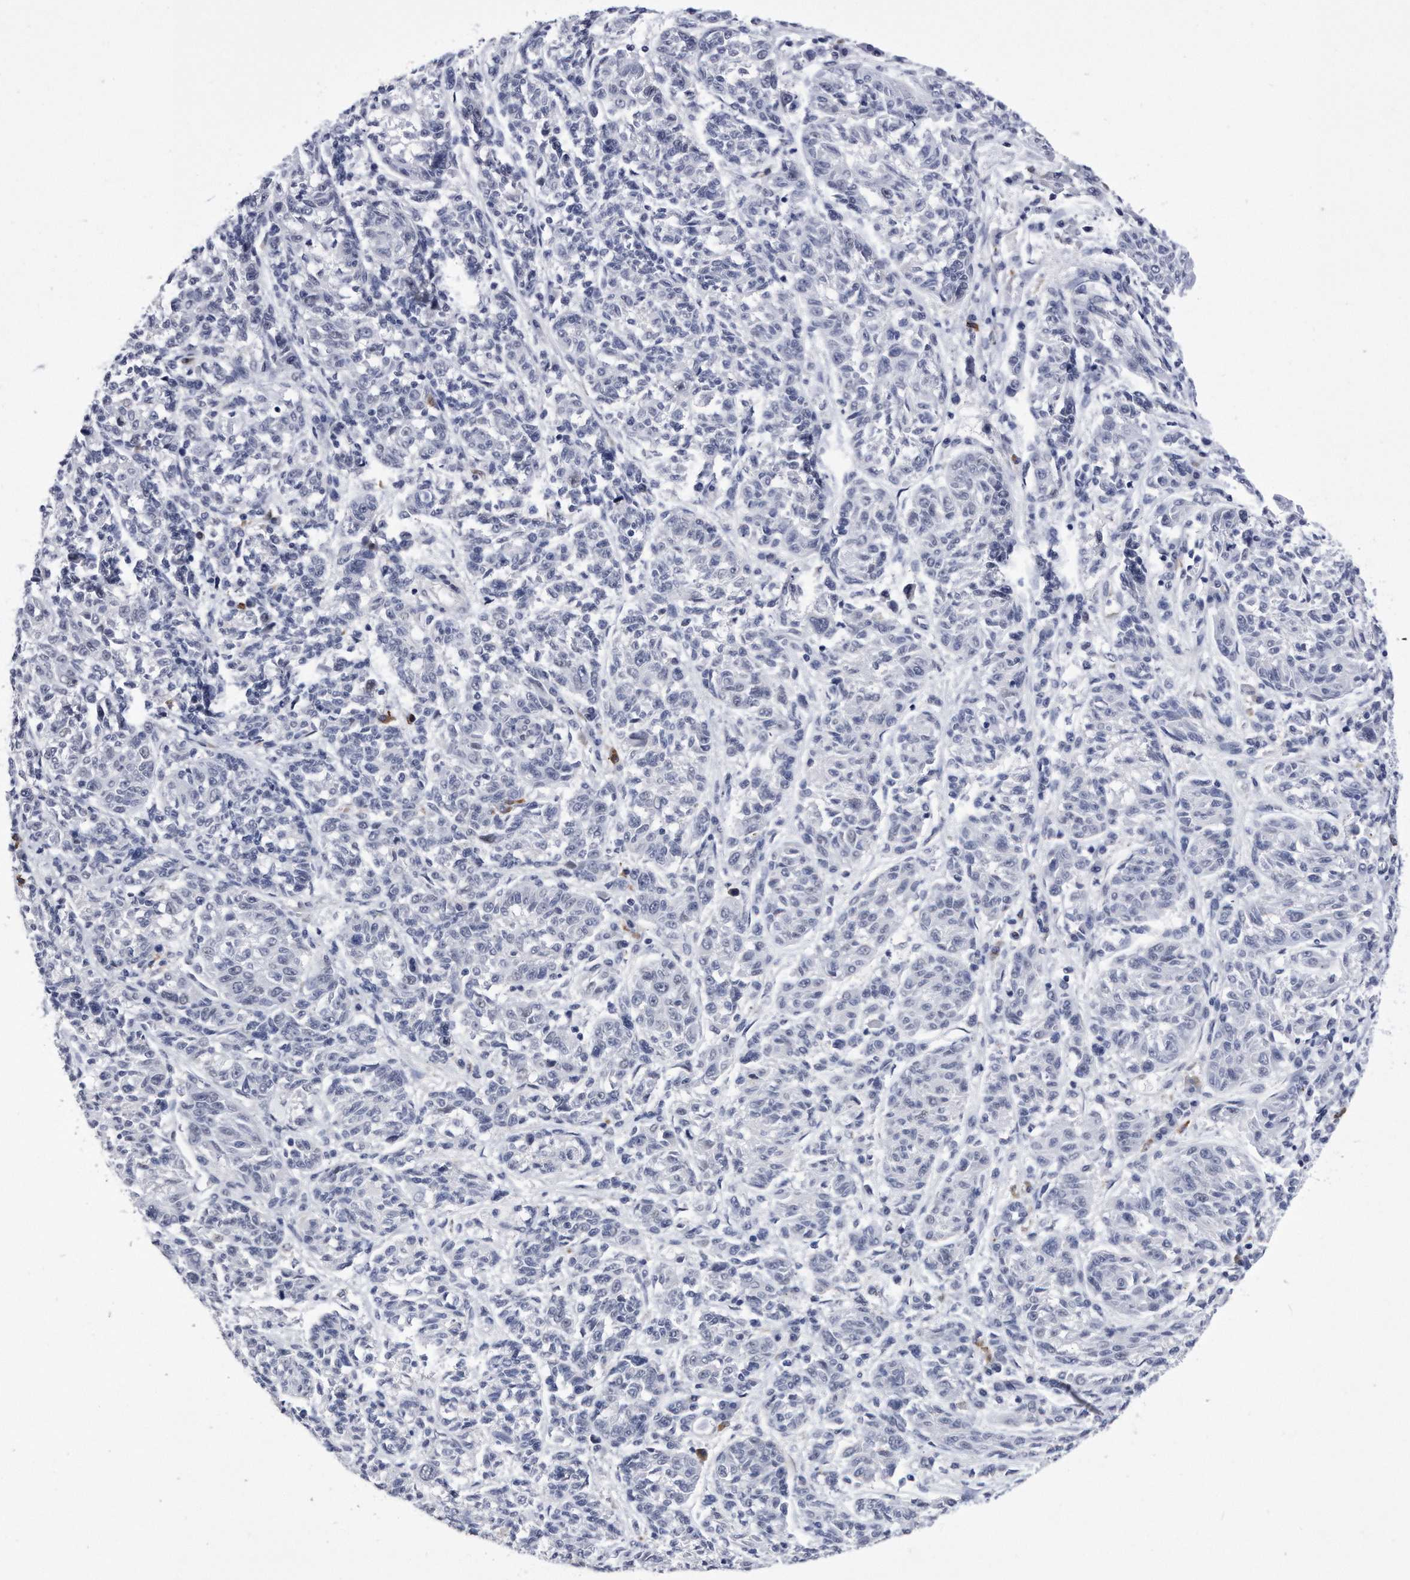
{"staining": {"intensity": "negative", "quantity": "none", "location": "none"}, "tissue": "melanoma", "cell_type": "Tumor cells", "image_type": "cancer", "snomed": [{"axis": "morphology", "description": "Malignant melanoma, NOS"}, {"axis": "topography", "description": "Skin"}], "caption": "This is an immunohistochemistry image of human malignant melanoma. There is no expression in tumor cells.", "gene": "KCTD8", "patient": {"sex": "male", "age": 53}}